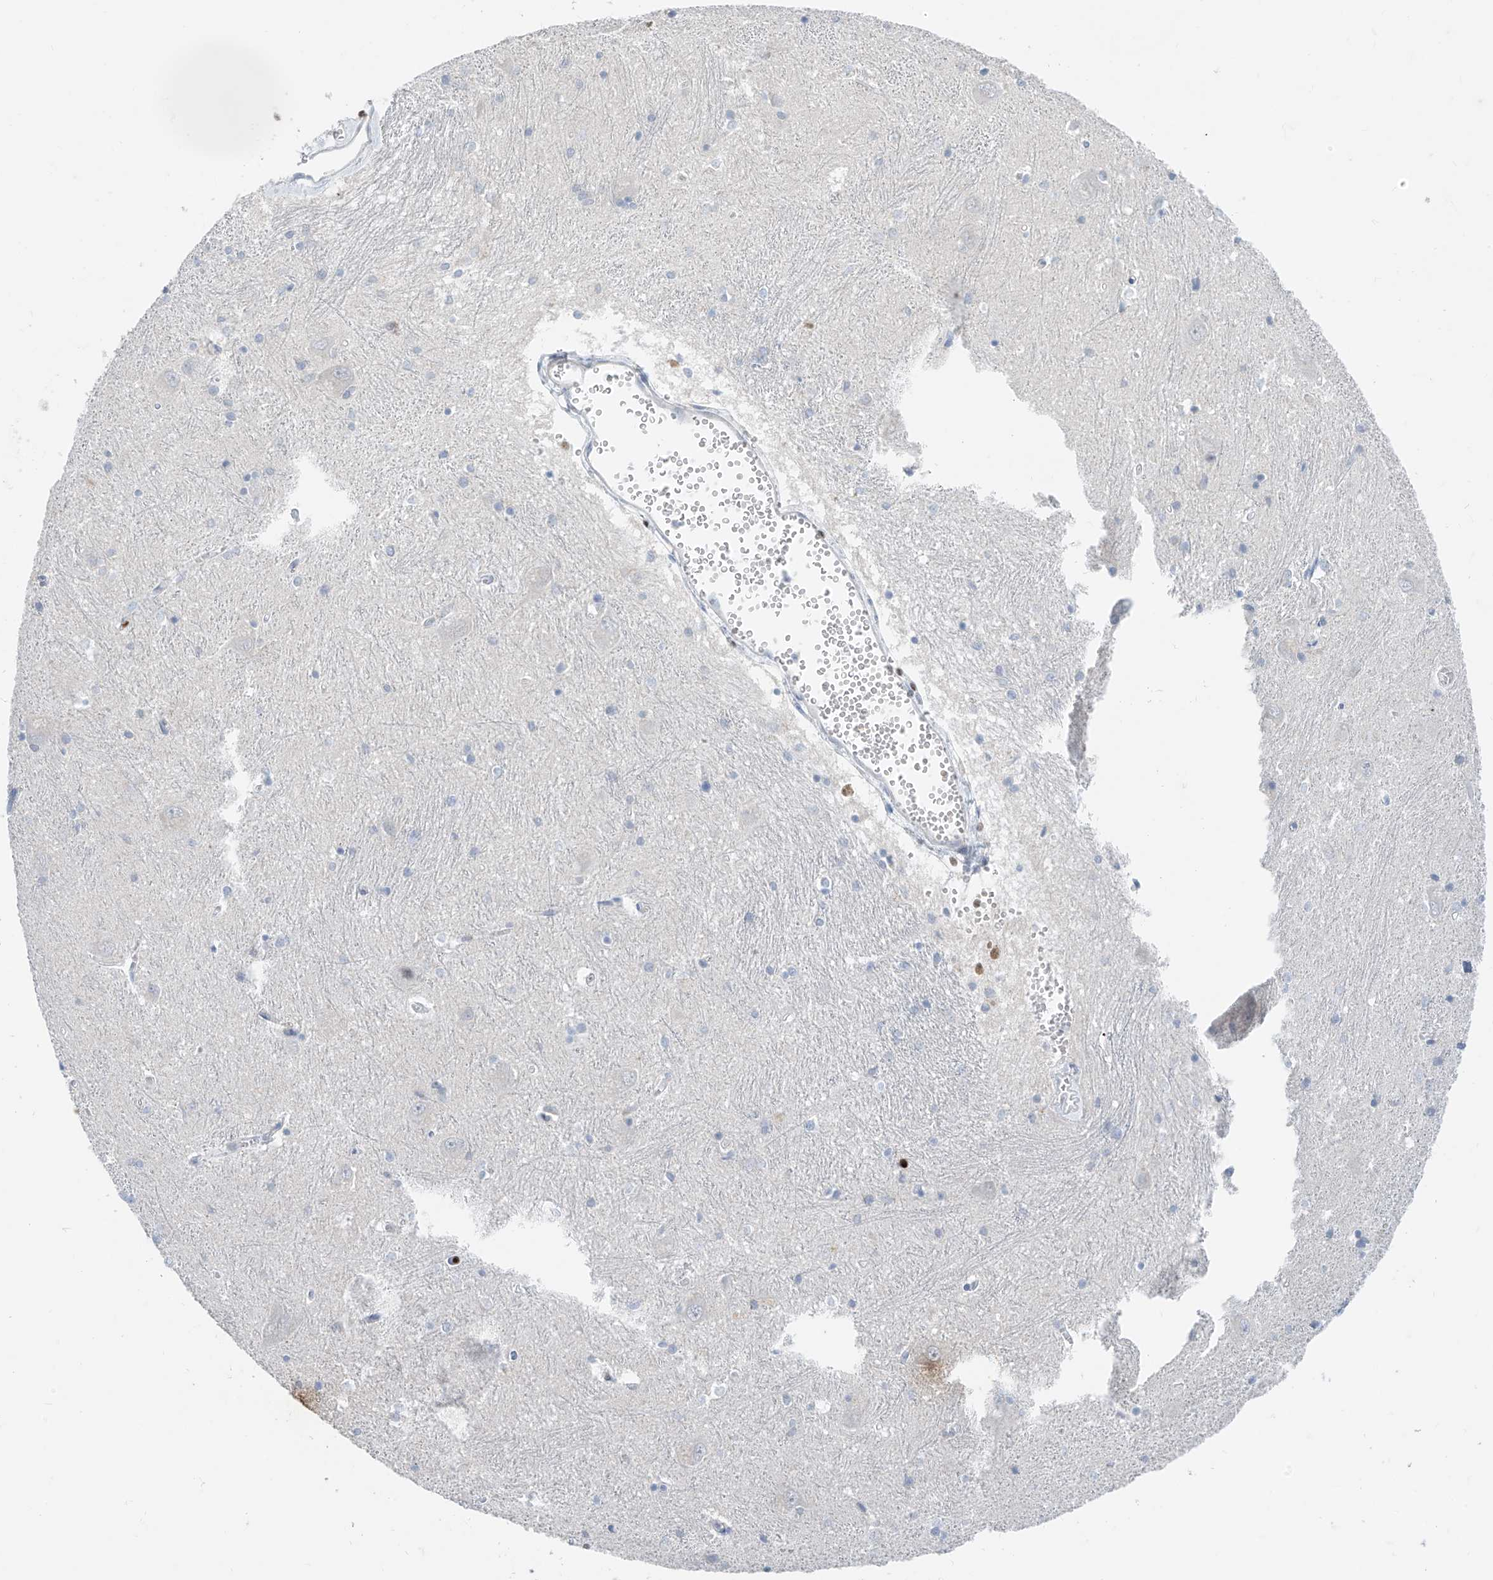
{"staining": {"intensity": "negative", "quantity": "none", "location": "none"}, "tissue": "caudate", "cell_type": "Glial cells", "image_type": "normal", "snomed": [{"axis": "morphology", "description": "Normal tissue, NOS"}, {"axis": "topography", "description": "Lateral ventricle wall"}], "caption": "Immunohistochemistry (IHC) of normal caudate displays no staining in glial cells.", "gene": "TBX21", "patient": {"sex": "male", "age": 37}}